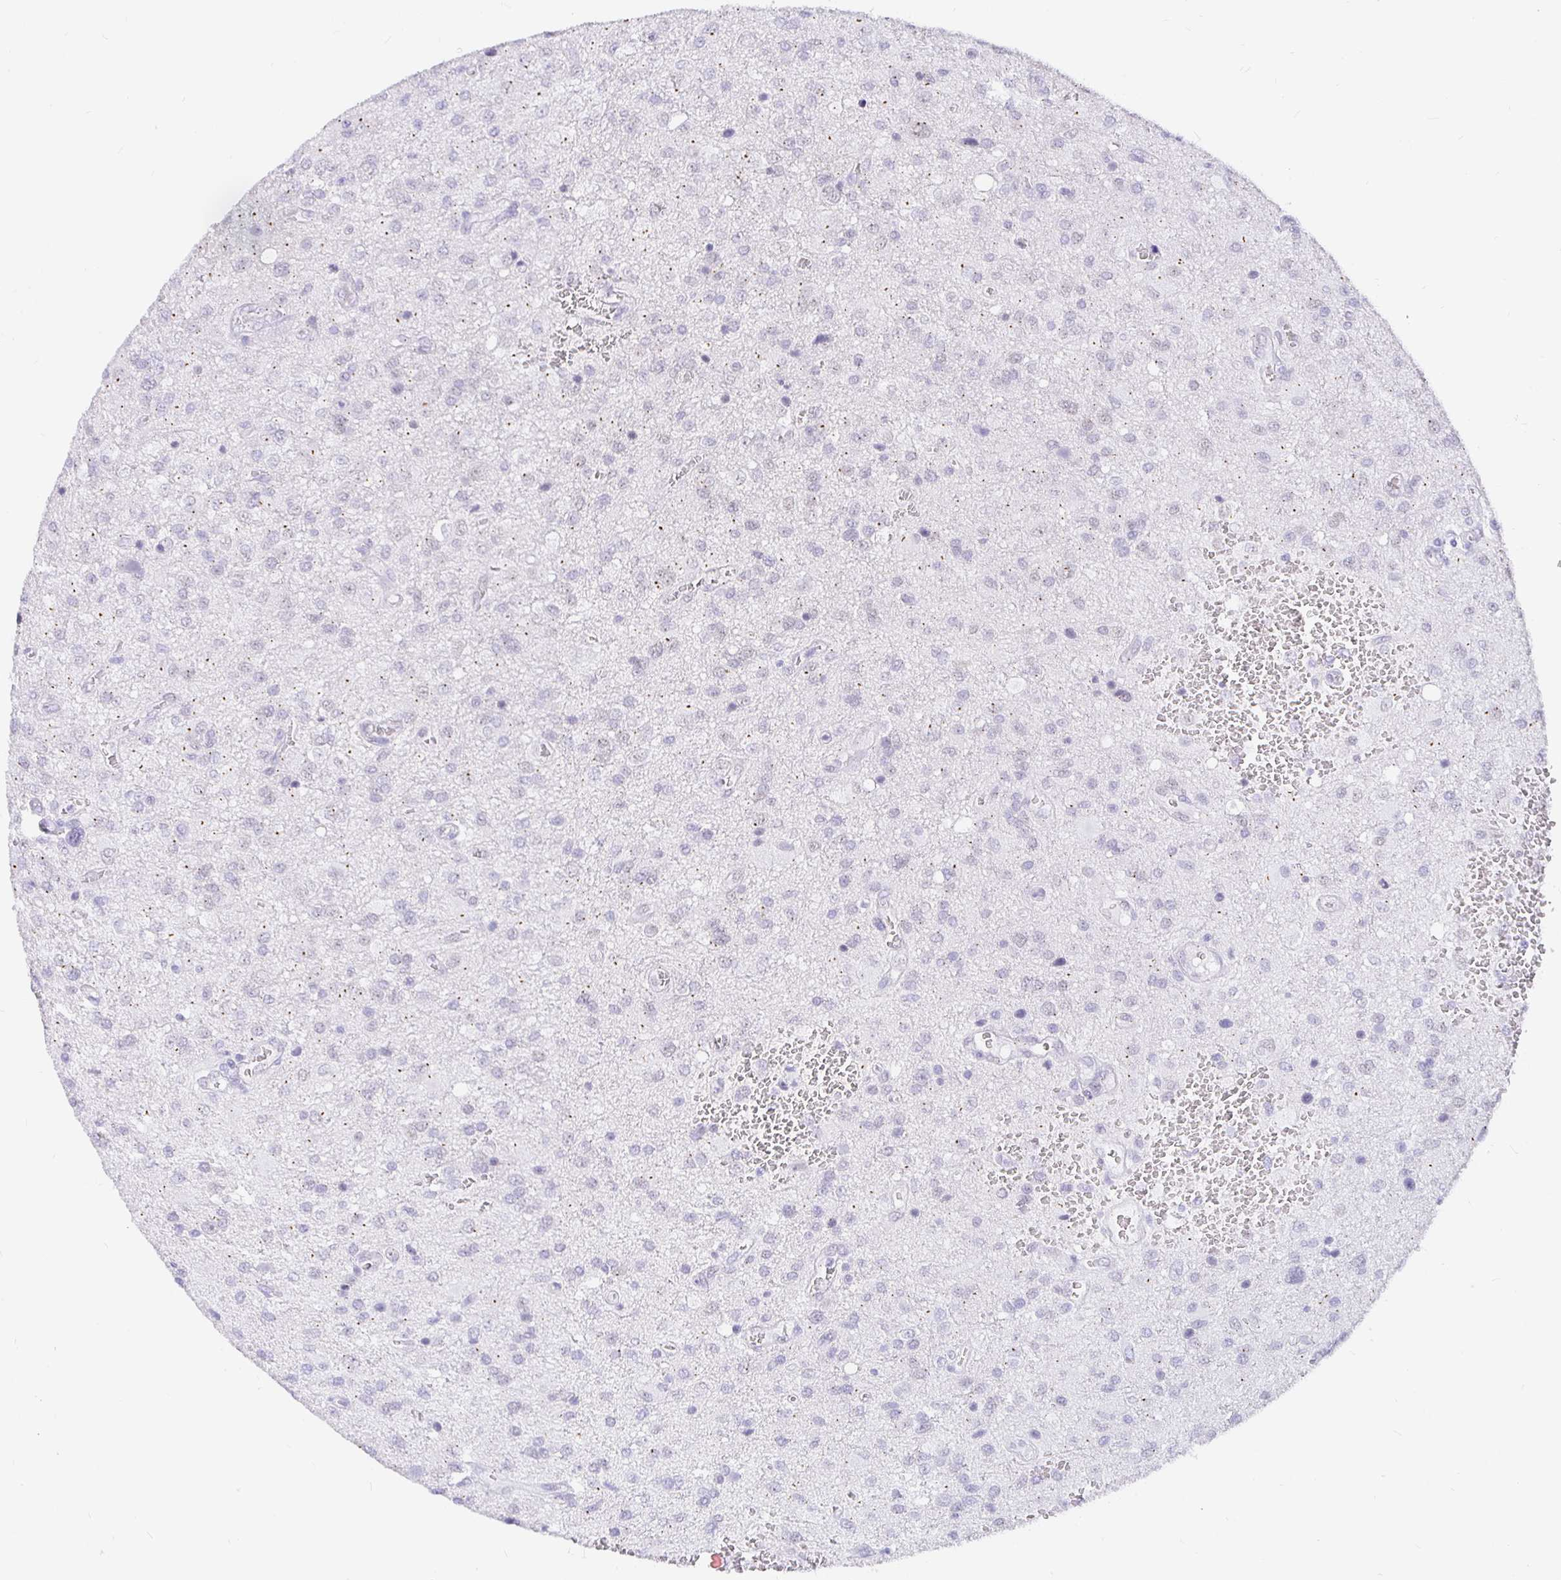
{"staining": {"intensity": "negative", "quantity": "none", "location": "none"}, "tissue": "glioma", "cell_type": "Tumor cells", "image_type": "cancer", "snomed": [{"axis": "morphology", "description": "Glioma, malignant, Low grade"}, {"axis": "topography", "description": "Brain"}], "caption": "Immunohistochemistry (IHC) micrograph of neoplastic tissue: human malignant glioma (low-grade) stained with DAB (3,3'-diaminobenzidine) demonstrates no significant protein expression in tumor cells. (Stains: DAB (3,3'-diaminobenzidine) IHC with hematoxylin counter stain, Microscopy: brightfield microscopy at high magnification).", "gene": "EZHIP", "patient": {"sex": "male", "age": 66}}